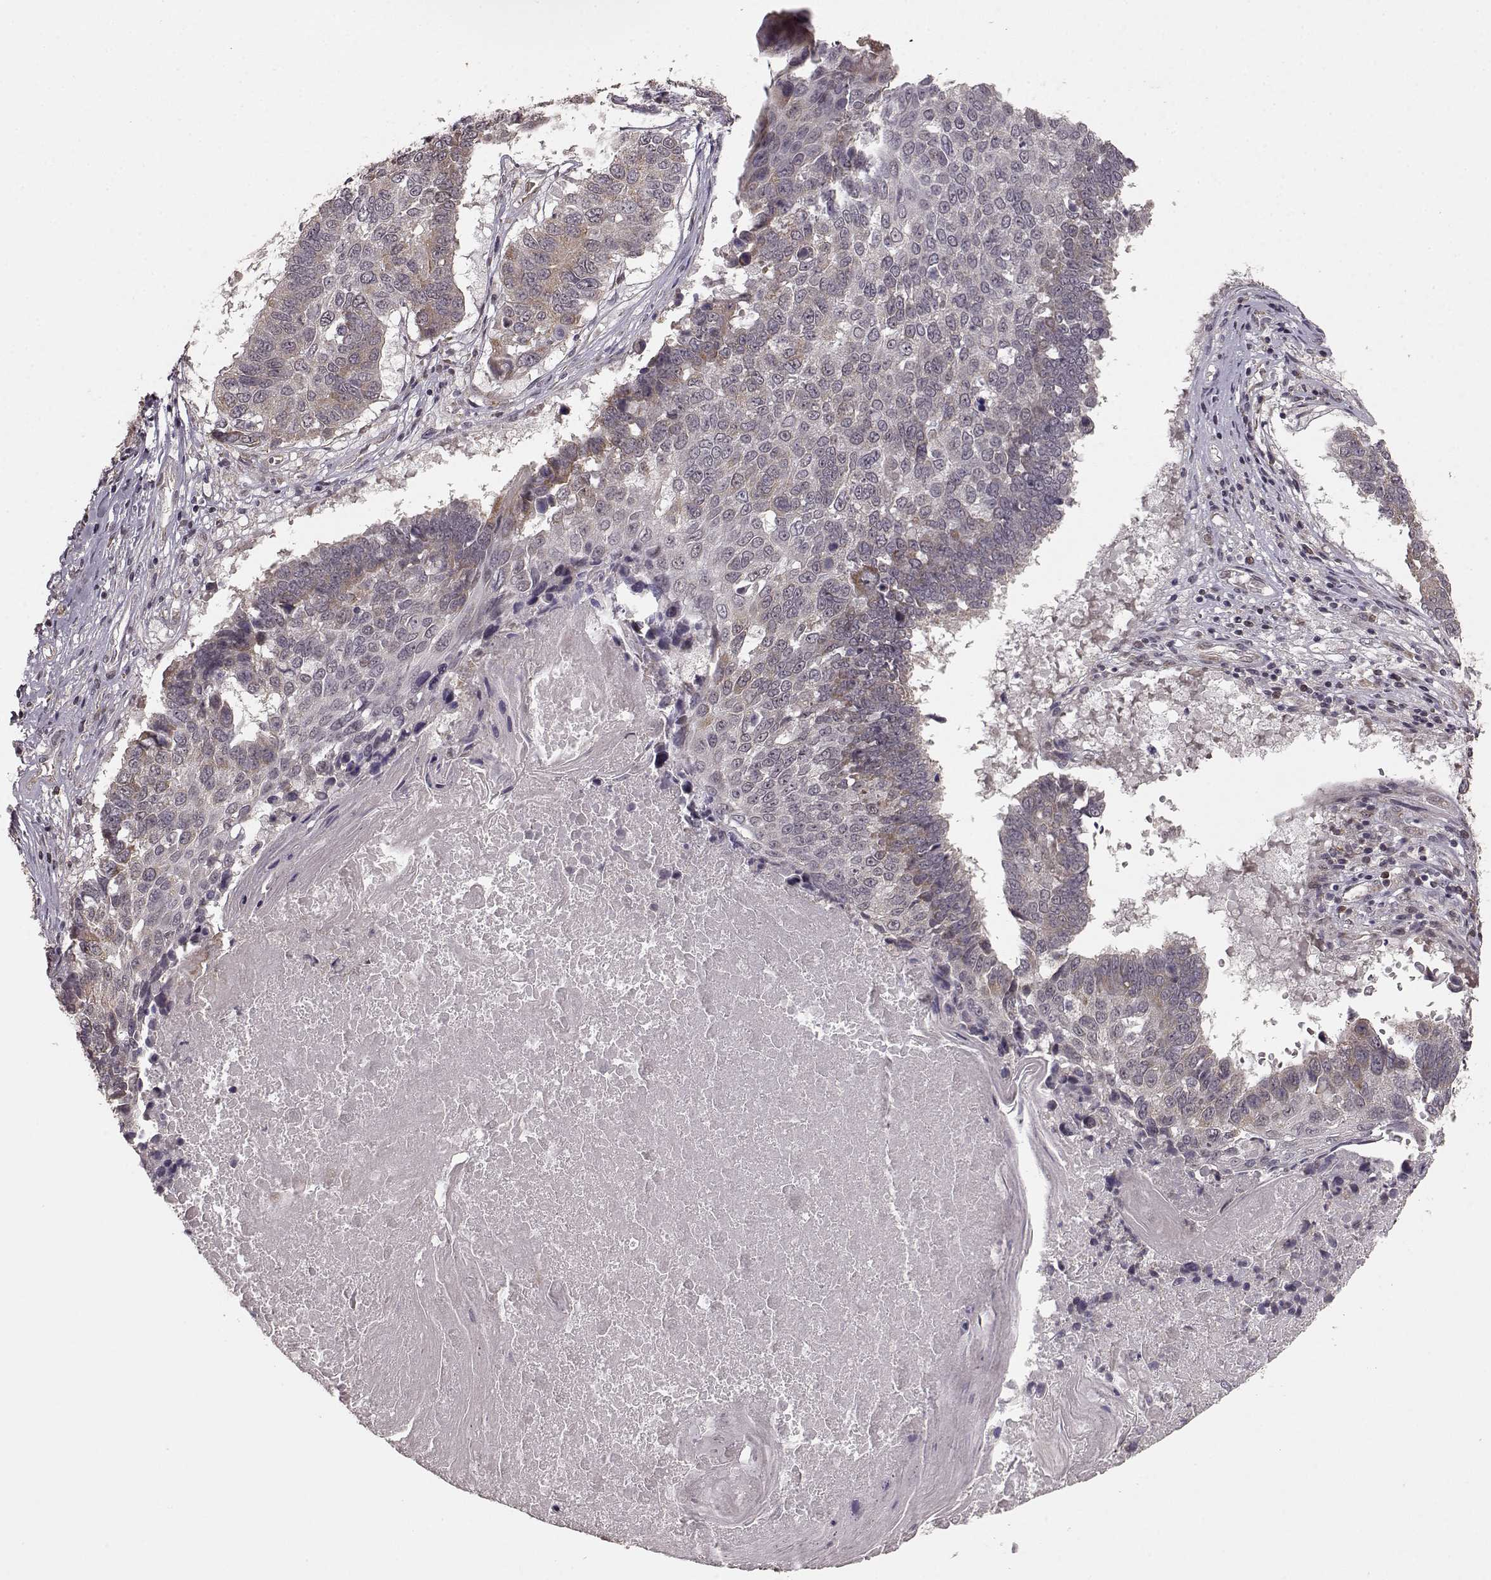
{"staining": {"intensity": "weak", "quantity": ">75%", "location": "cytoplasmic/membranous"}, "tissue": "lung cancer", "cell_type": "Tumor cells", "image_type": "cancer", "snomed": [{"axis": "morphology", "description": "Squamous cell carcinoma, NOS"}, {"axis": "topography", "description": "Lung"}], "caption": "Lung squamous cell carcinoma tissue displays weak cytoplasmic/membranous positivity in approximately >75% of tumor cells Using DAB (brown) and hematoxylin (blue) stains, captured at high magnification using brightfield microscopy.", "gene": "ELOVL5", "patient": {"sex": "male", "age": 73}}